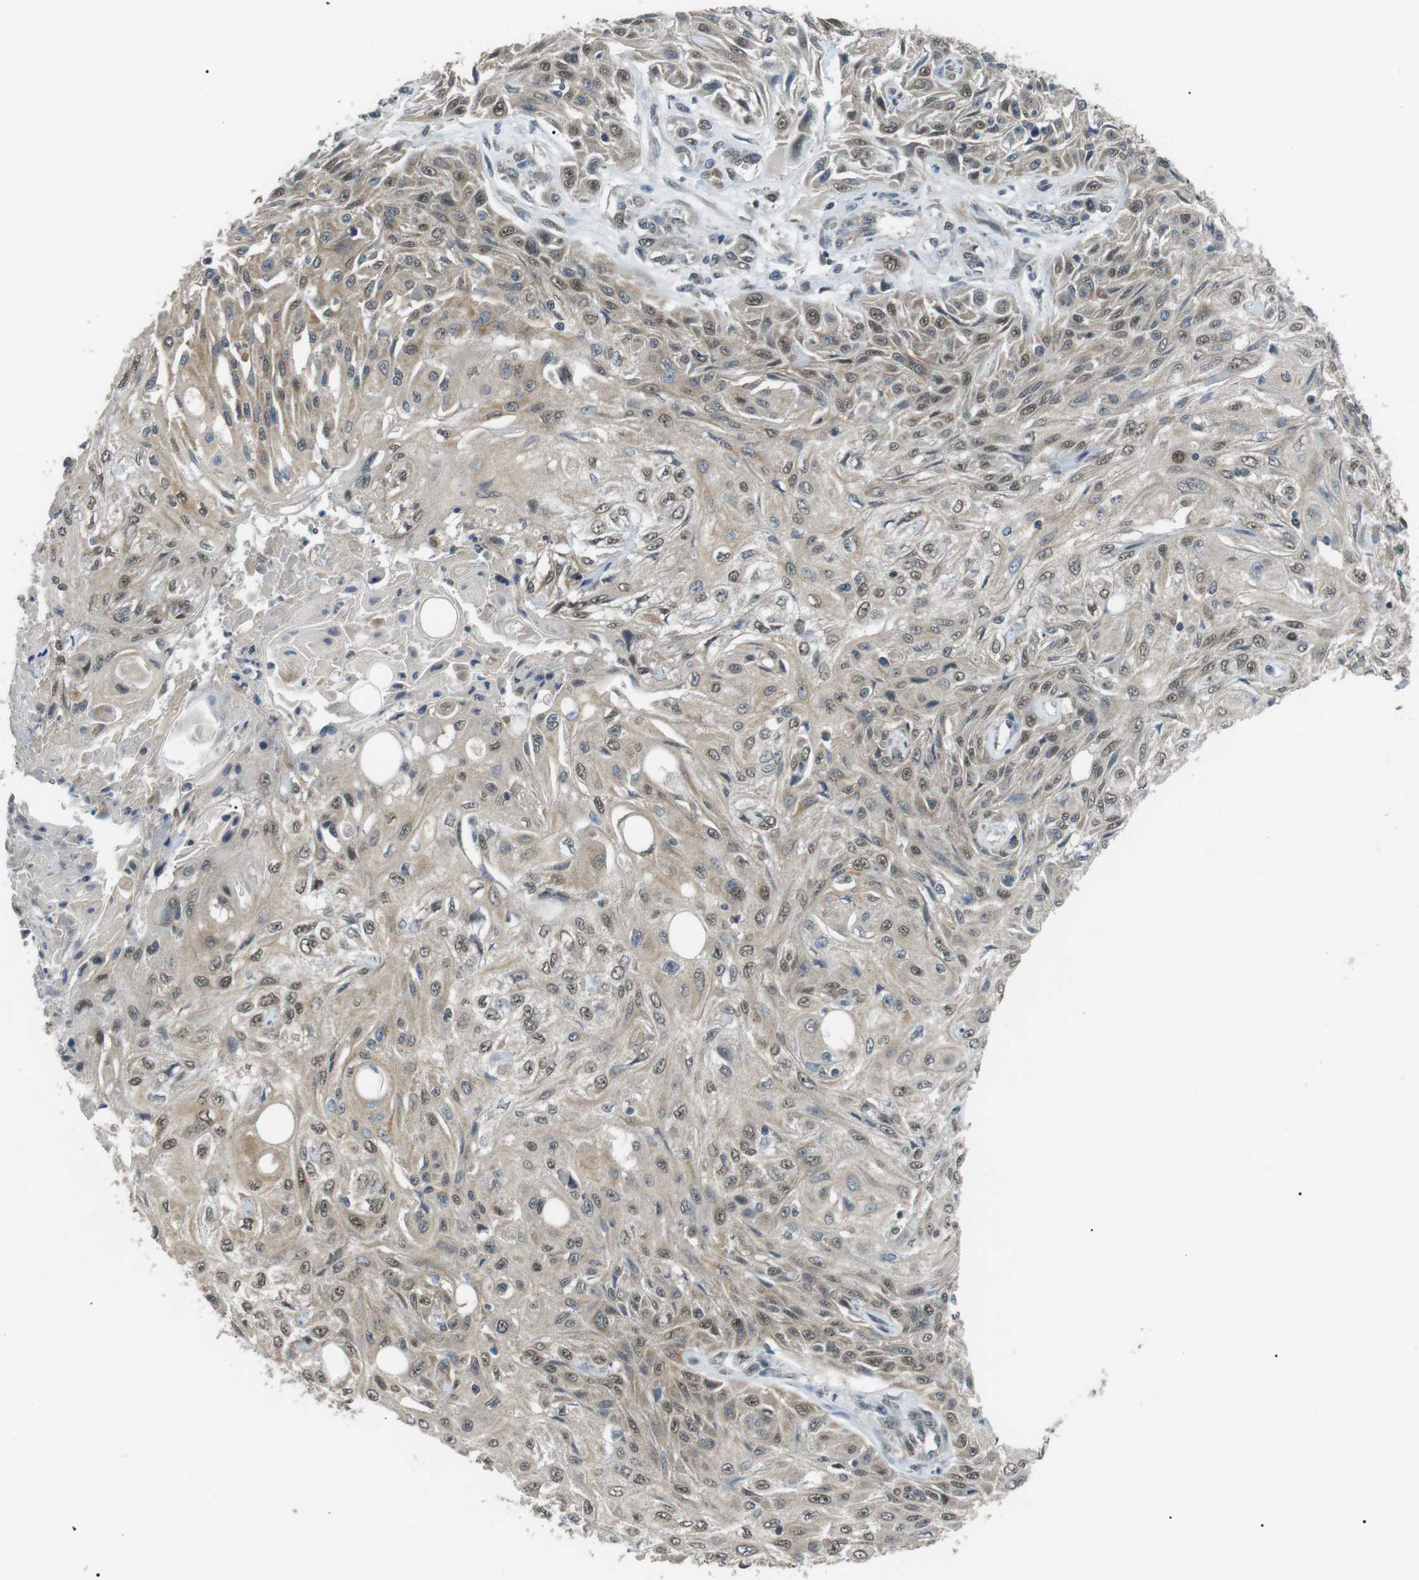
{"staining": {"intensity": "weak", "quantity": ">75%", "location": "cytoplasmic/membranous,nuclear"}, "tissue": "skin cancer", "cell_type": "Tumor cells", "image_type": "cancer", "snomed": [{"axis": "morphology", "description": "Squamous cell carcinoma, NOS"}, {"axis": "topography", "description": "Skin"}], "caption": "A photomicrograph showing weak cytoplasmic/membranous and nuclear expression in approximately >75% of tumor cells in skin squamous cell carcinoma, as visualized by brown immunohistochemical staining.", "gene": "ORAI3", "patient": {"sex": "male", "age": 75}}